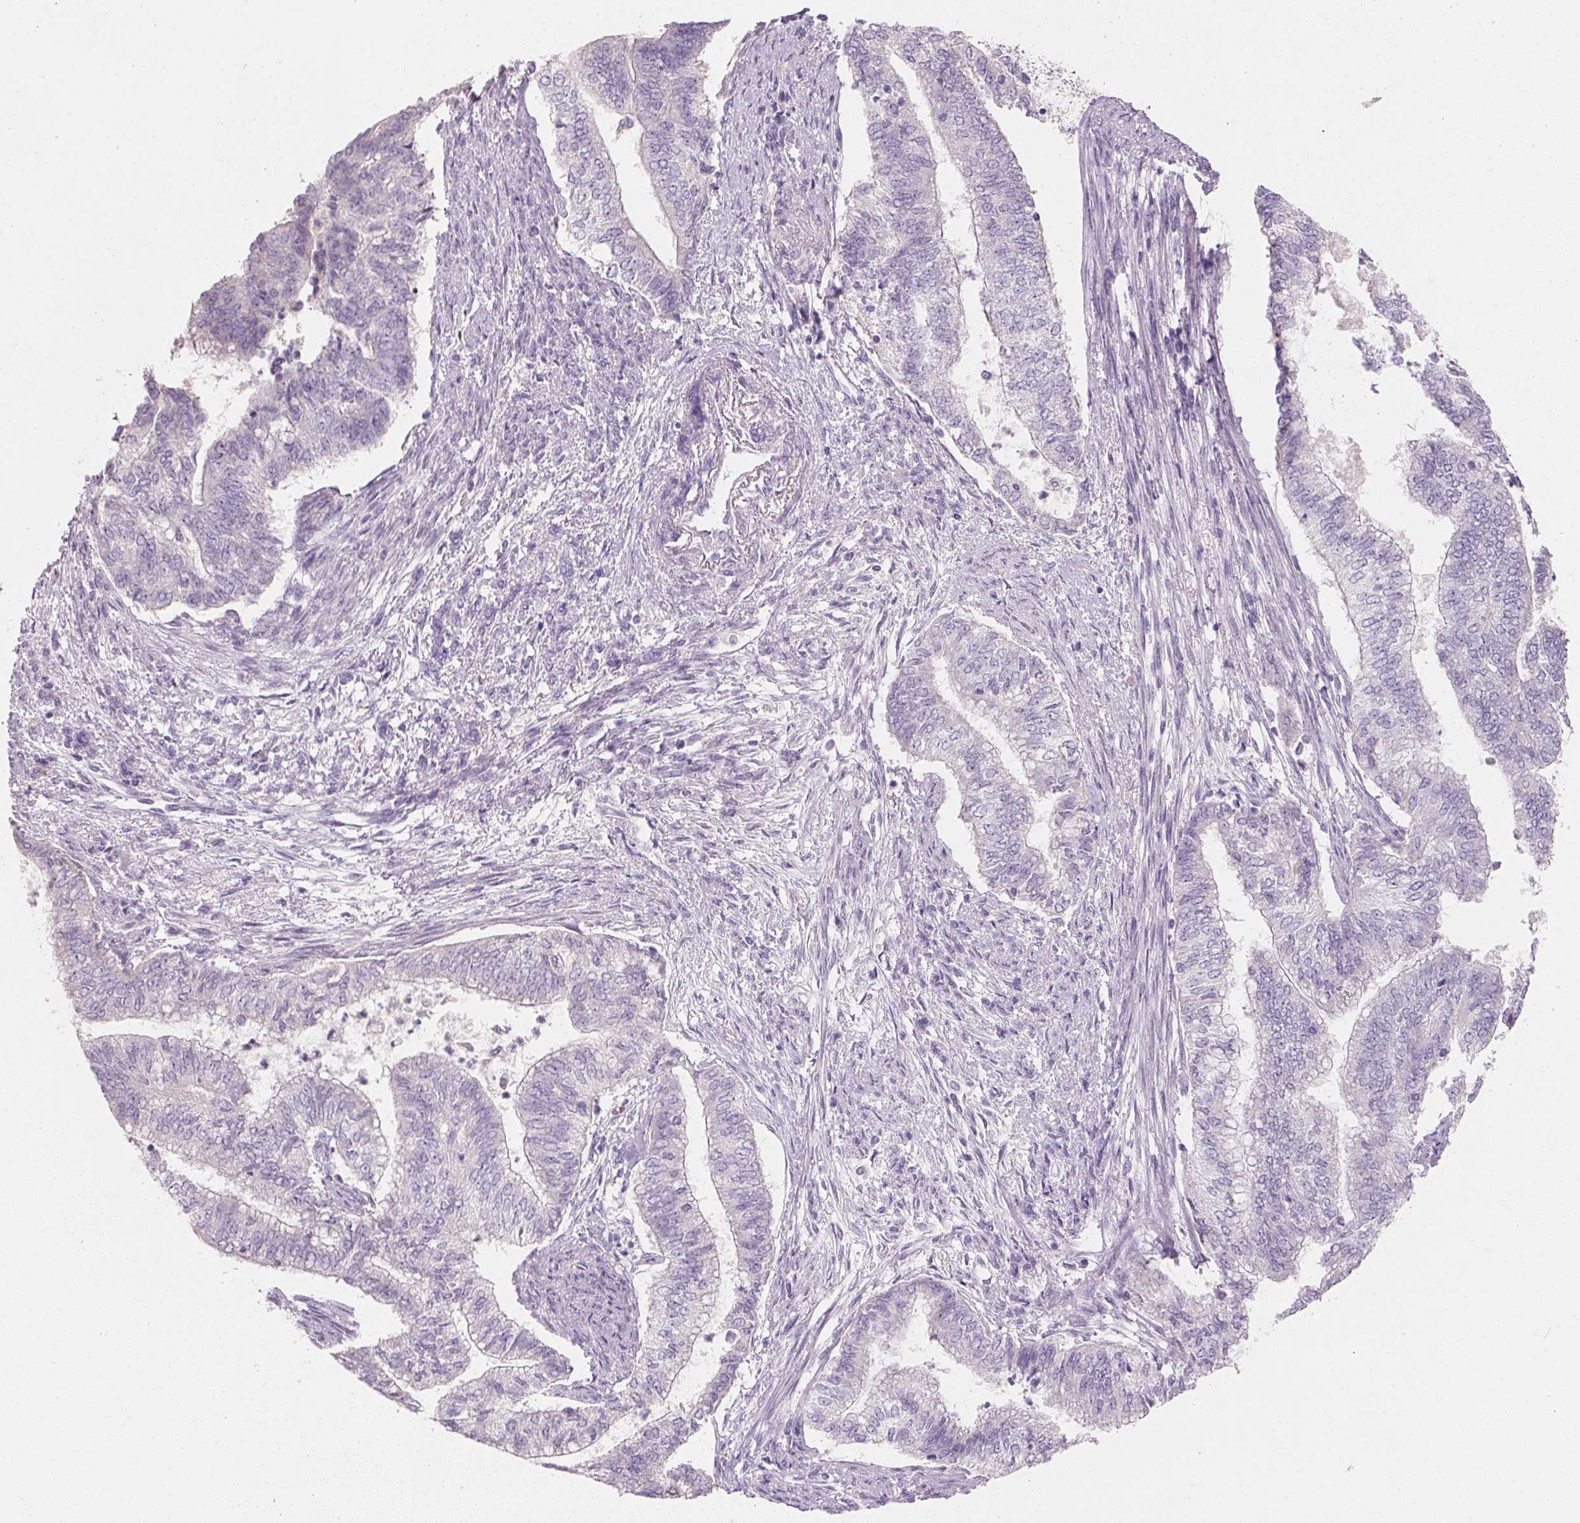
{"staining": {"intensity": "negative", "quantity": "none", "location": "none"}, "tissue": "endometrial cancer", "cell_type": "Tumor cells", "image_type": "cancer", "snomed": [{"axis": "morphology", "description": "Adenocarcinoma, NOS"}, {"axis": "topography", "description": "Endometrium"}], "caption": "Image shows no protein expression in tumor cells of endometrial cancer tissue. (Brightfield microscopy of DAB (3,3'-diaminobenzidine) IHC at high magnification).", "gene": "HSD17B1", "patient": {"sex": "female", "age": 65}}